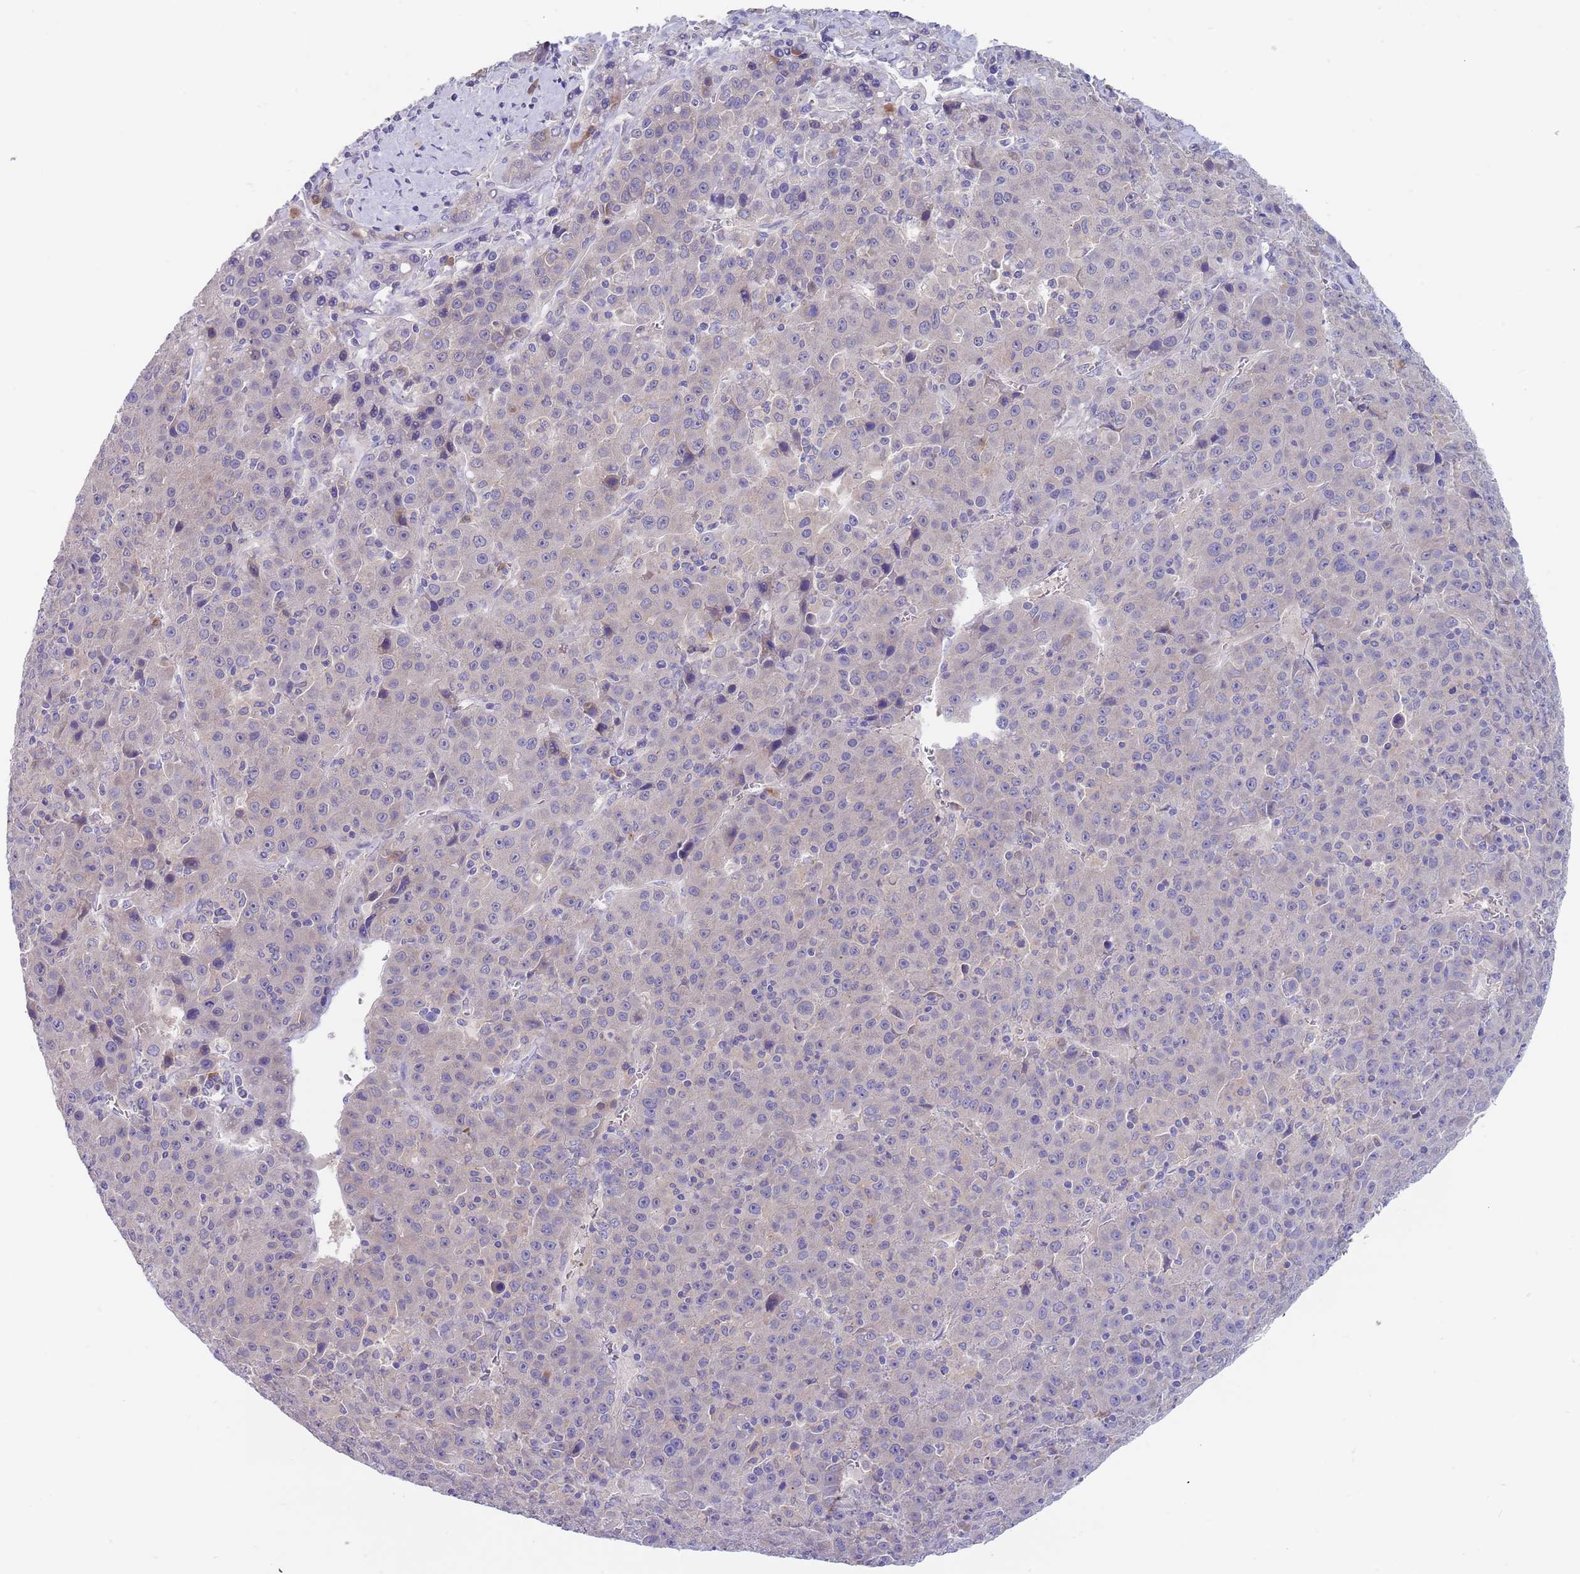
{"staining": {"intensity": "negative", "quantity": "none", "location": "none"}, "tissue": "liver cancer", "cell_type": "Tumor cells", "image_type": "cancer", "snomed": [{"axis": "morphology", "description": "Carcinoma, Hepatocellular, NOS"}, {"axis": "topography", "description": "Liver"}], "caption": "Liver cancer was stained to show a protein in brown. There is no significant expression in tumor cells.", "gene": "TYW1", "patient": {"sex": "female", "age": 53}}